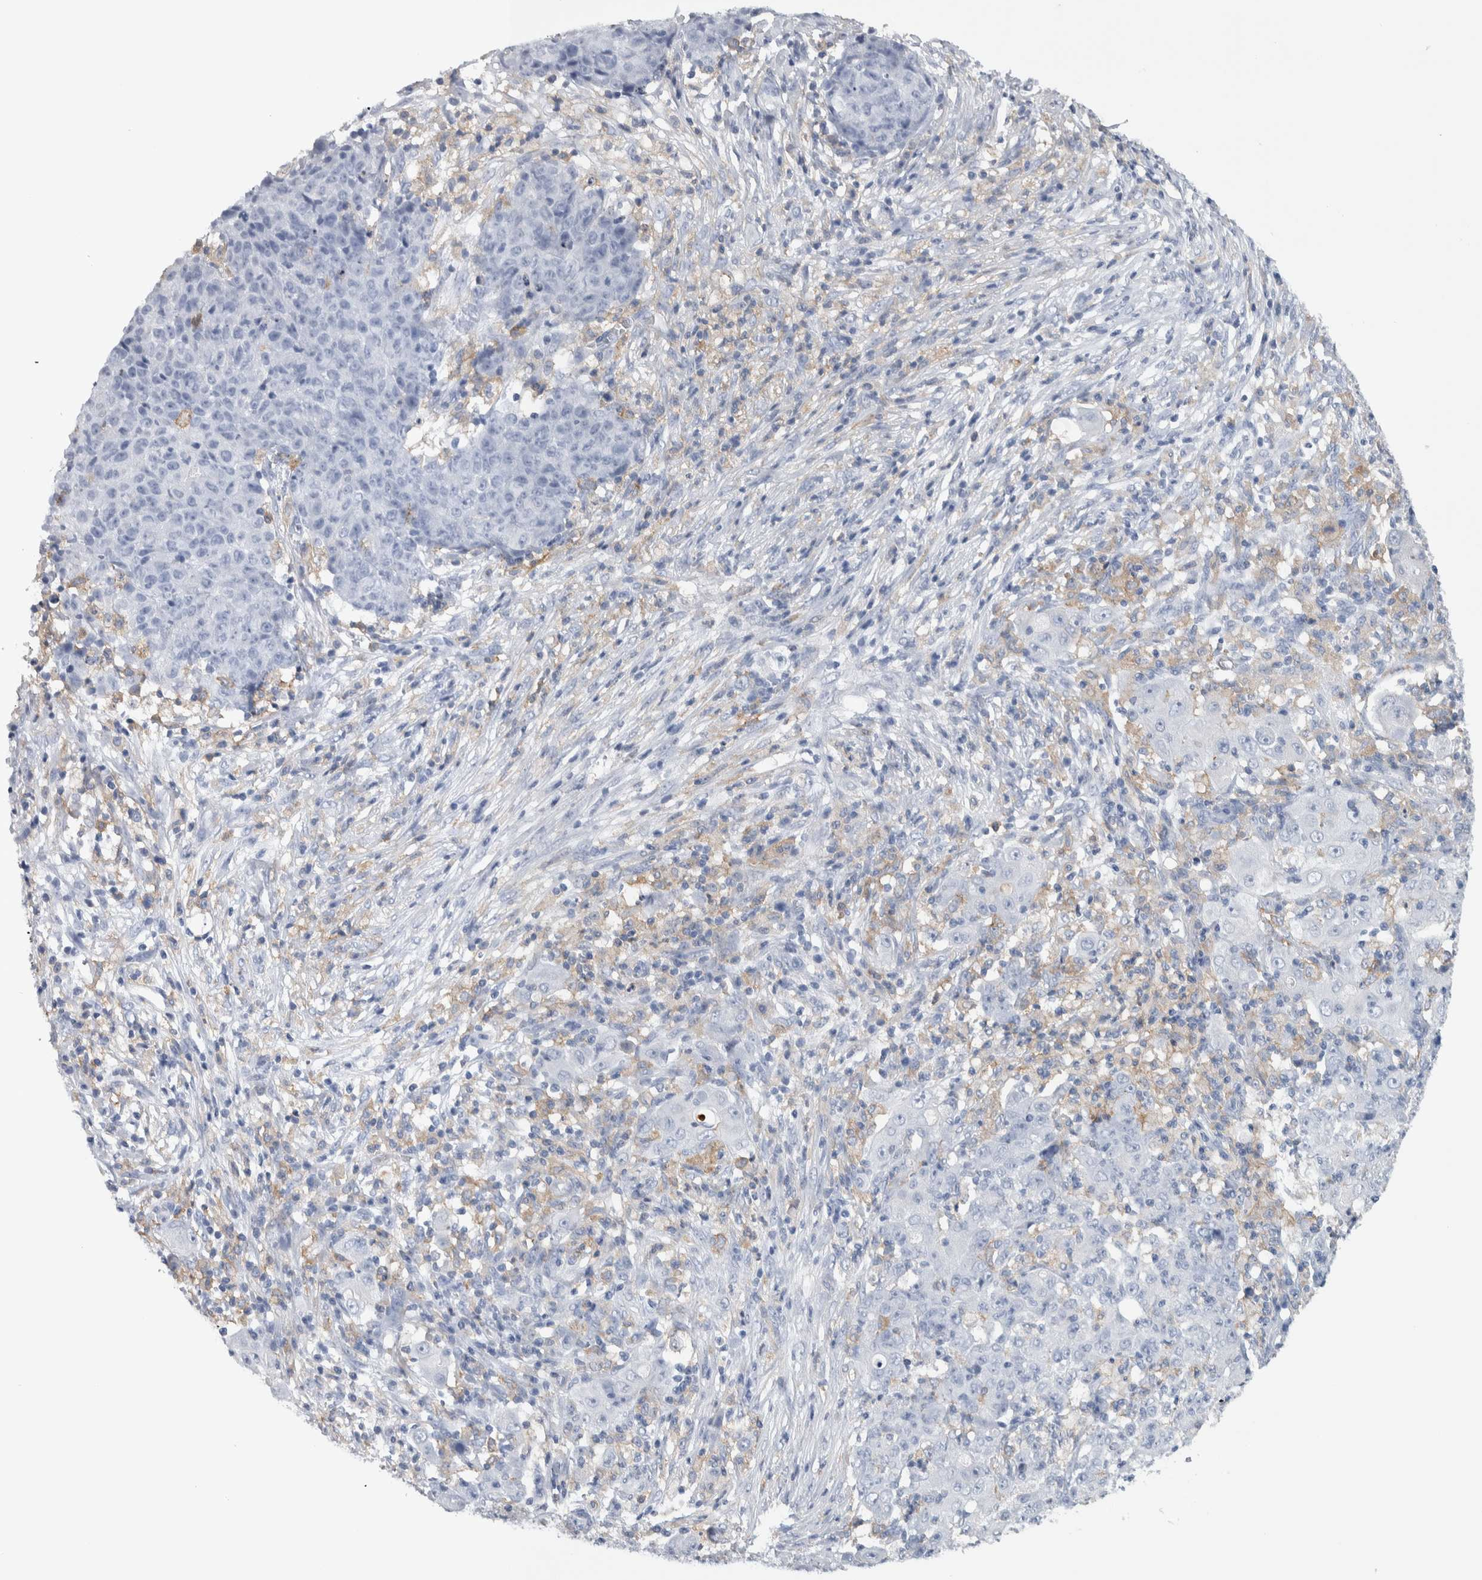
{"staining": {"intensity": "negative", "quantity": "none", "location": "none"}, "tissue": "ovarian cancer", "cell_type": "Tumor cells", "image_type": "cancer", "snomed": [{"axis": "morphology", "description": "Carcinoma, endometroid"}, {"axis": "topography", "description": "Ovary"}], "caption": "Immunohistochemistry image of neoplastic tissue: ovarian cancer stained with DAB reveals no significant protein expression in tumor cells.", "gene": "SKAP2", "patient": {"sex": "female", "age": 42}}